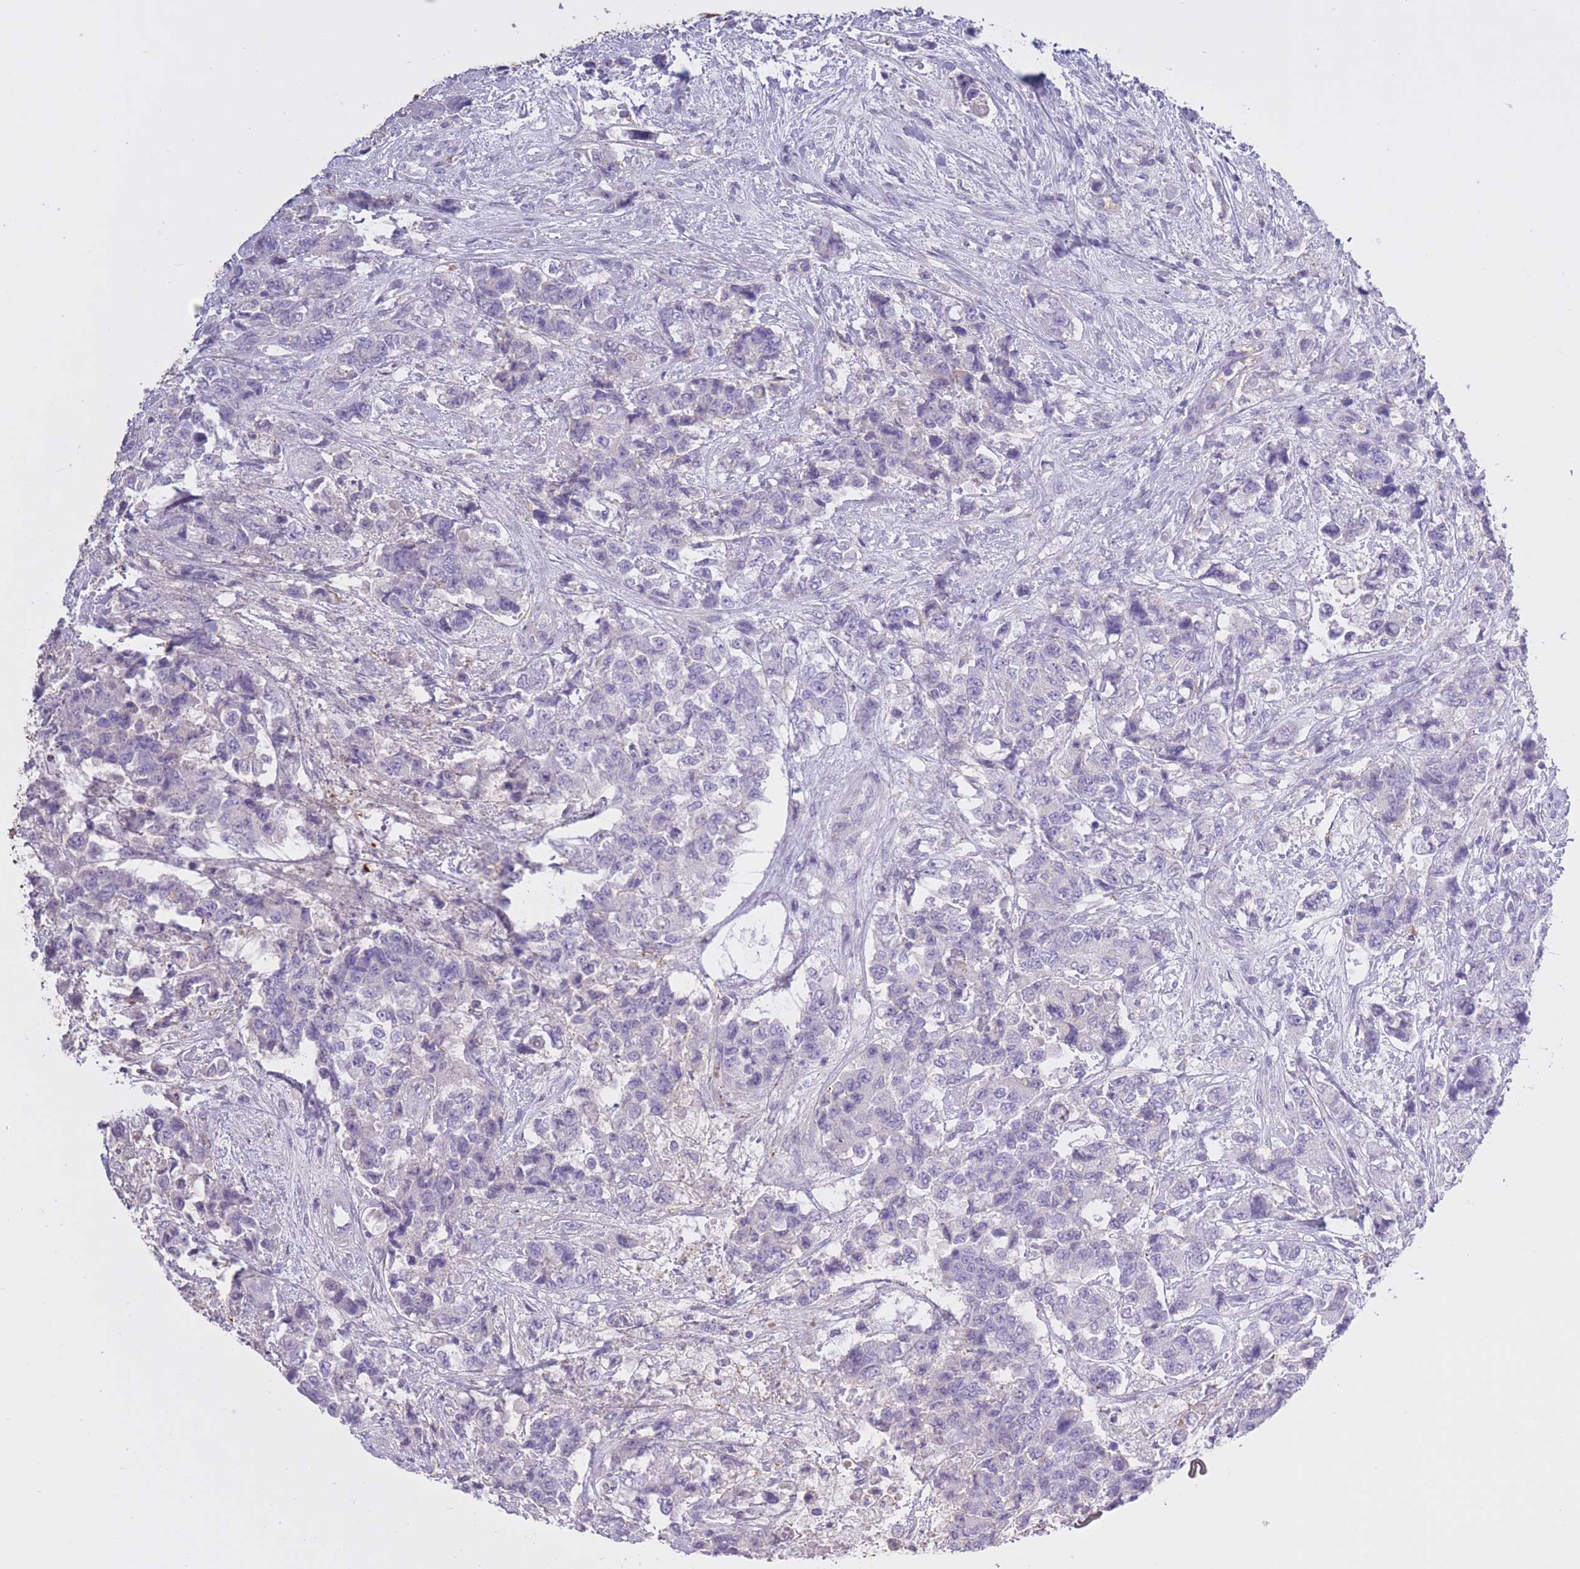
{"staining": {"intensity": "negative", "quantity": "none", "location": "none"}, "tissue": "urothelial cancer", "cell_type": "Tumor cells", "image_type": "cancer", "snomed": [{"axis": "morphology", "description": "Urothelial carcinoma, High grade"}, {"axis": "topography", "description": "Urinary bladder"}], "caption": "Urothelial carcinoma (high-grade) was stained to show a protein in brown. There is no significant positivity in tumor cells.", "gene": "AP3S2", "patient": {"sex": "female", "age": 78}}